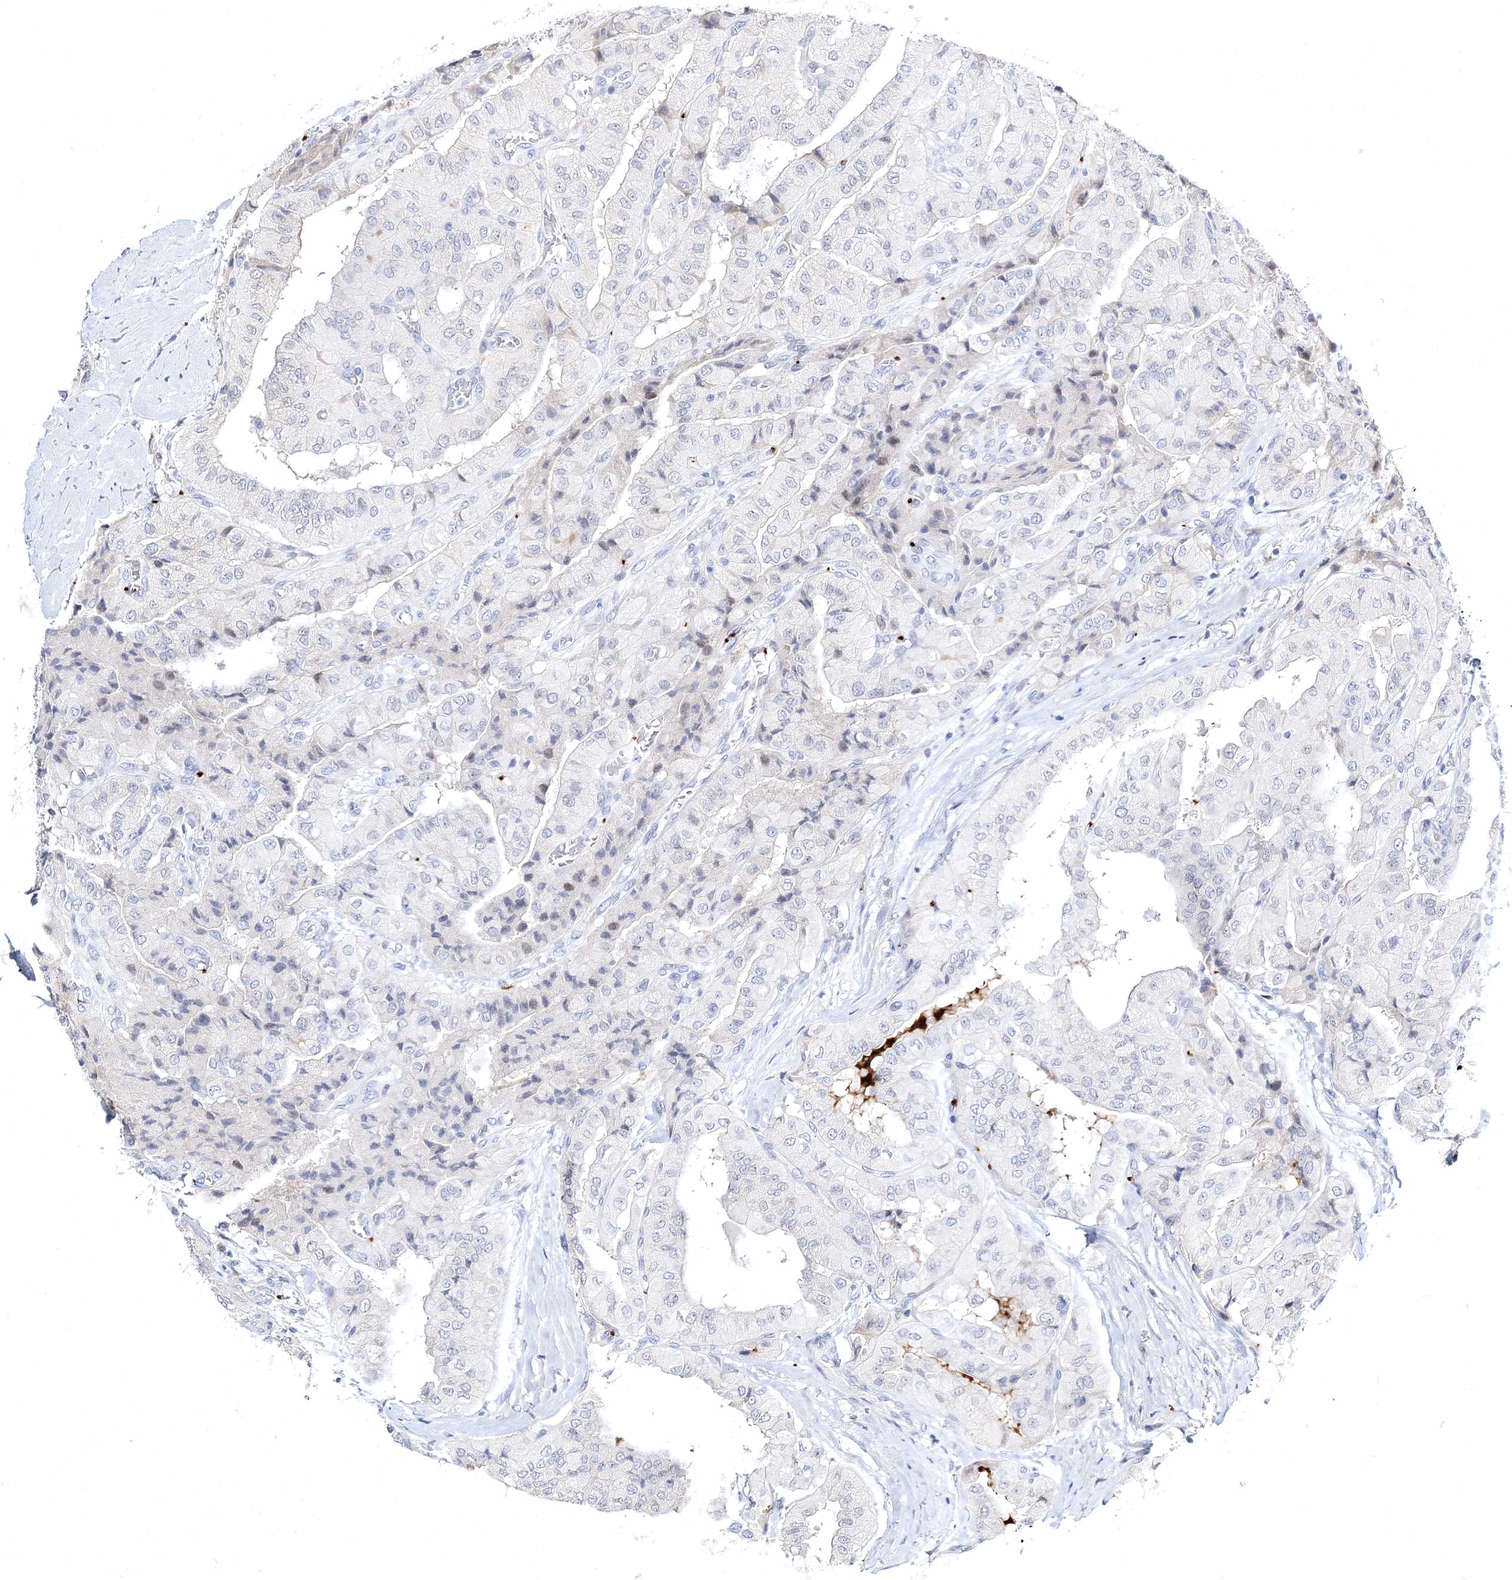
{"staining": {"intensity": "negative", "quantity": "none", "location": "none"}, "tissue": "thyroid cancer", "cell_type": "Tumor cells", "image_type": "cancer", "snomed": [{"axis": "morphology", "description": "Papillary adenocarcinoma, NOS"}, {"axis": "topography", "description": "Thyroid gland"}], "caption": "Human thyroid cancer stained for a protein using IHC shows no expression in tumor cells.", "gene": "MYOZ2", "patient": {"sex": "female", "age": 59}}